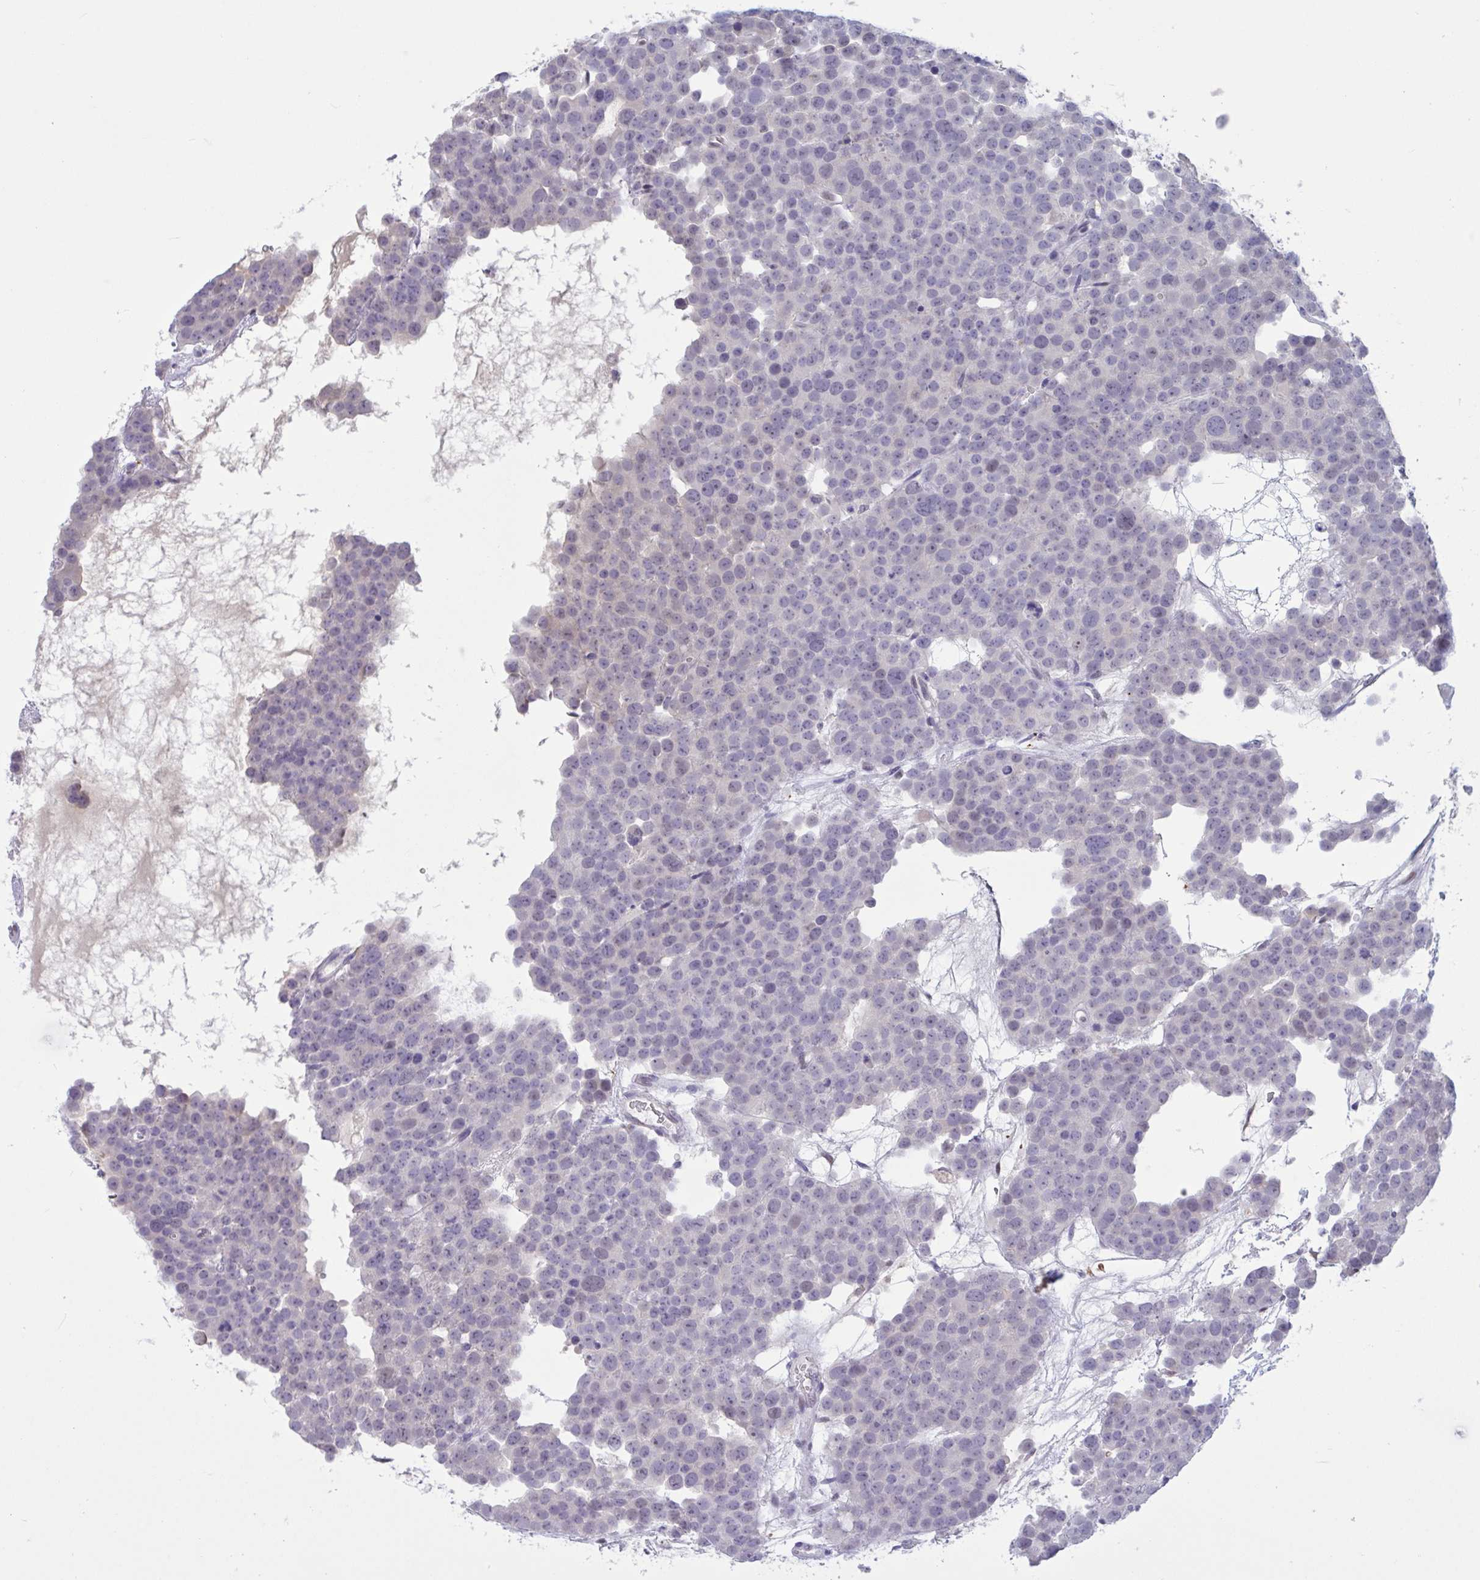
{"staining": {"intensity": "negative", "quantity": "none", "location": "none"}, "tissue": "testis cancer", "cell_type": "Tumor cells", "image_type": "cancer", "snomed": [{"axis": "morphology", "description": "Seminoma, NOS"}, {"axis": "topography", "description": "Testis"}], "caption": "A micrograph of human testis cancer is negative for staining in tumor cells.", "gene": "RBL1", "patient": {"sex": "male", "age": 71}}